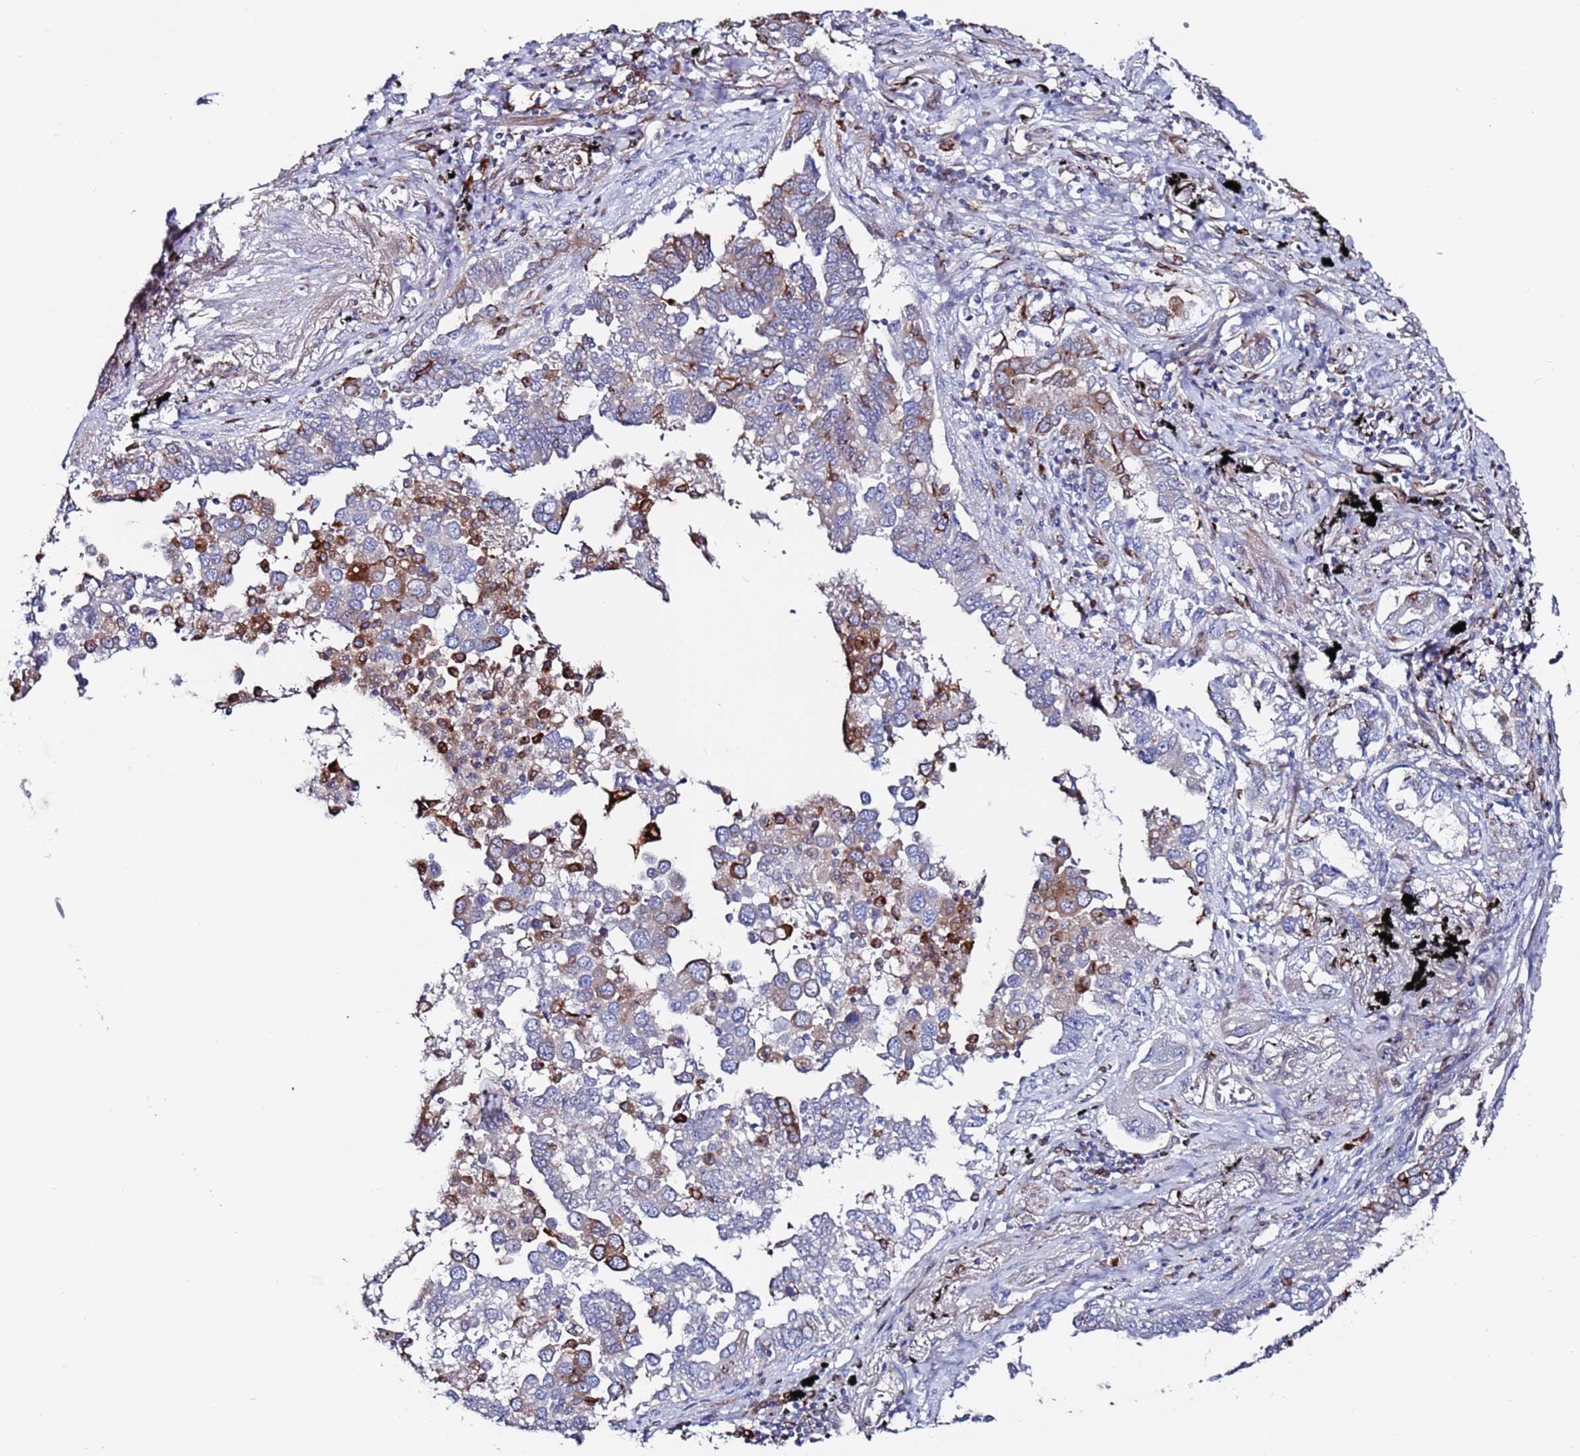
{"staining": {"intensity": "moderate", "quantity": "<25%", "location": "cytoplasmic/membranous"}, "tissue": "lung cancer", "cell_type": "Tumor cells", "image_type": "cancer", "snomed": [{"axis": "morphology", "description": "Adenocarcinoma, NOS"}, {"axis": "topography", "description": "Lung"}], "caption": "This is an image of IHC staining of lung cancer (adenocarcinoma), which shows moderate positivity in the cytoplasmic/membranous of tumor cells.", "gene": "GREB1L", "patient": {"sex": "male", "age": 67}}